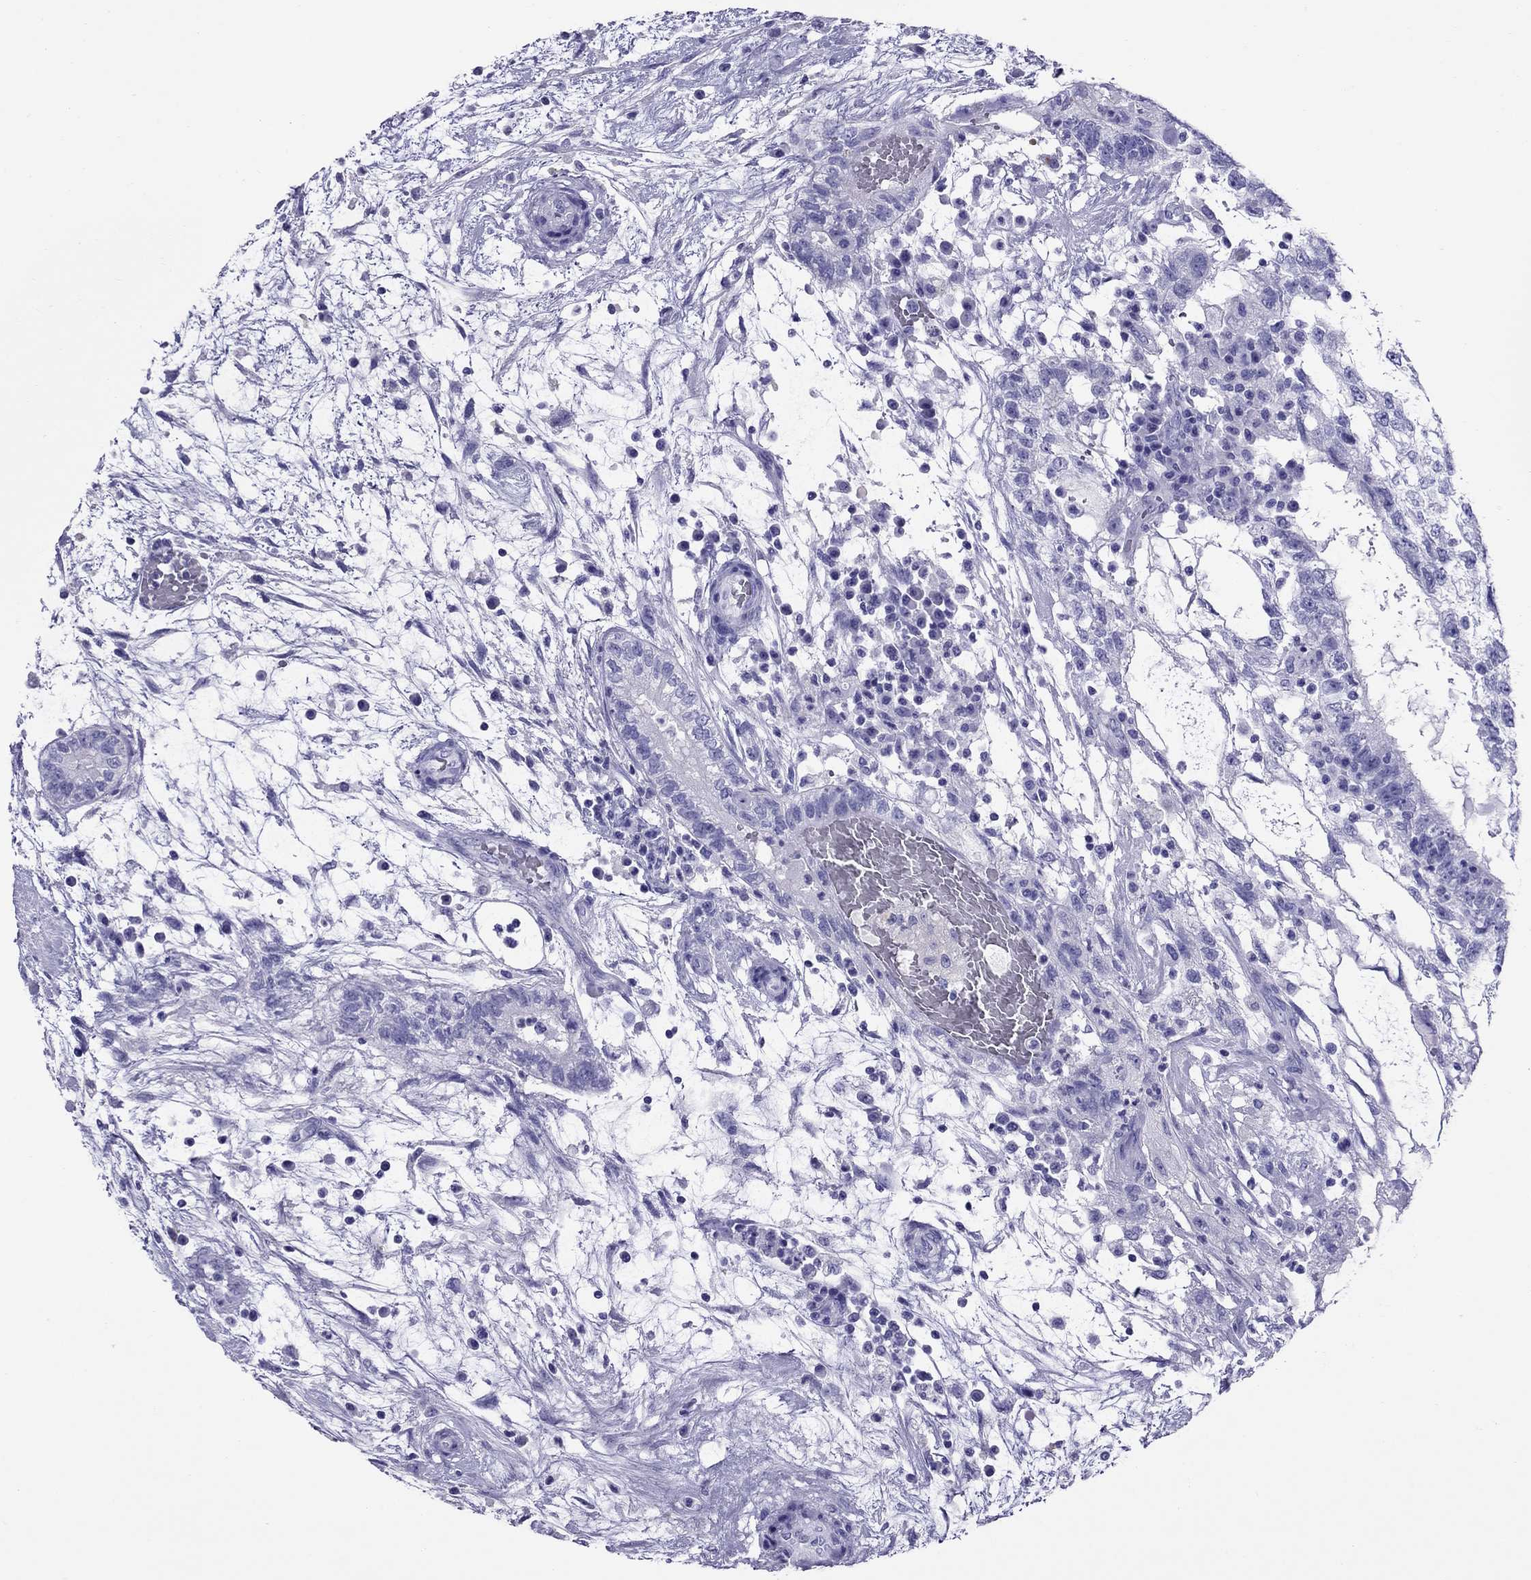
{"staining": {"intensity": "negative", "quantity": "none", "location": "none"}, "tissue": "testis cancer", "cell_type": "Tumor cells", "image_type": "cancer", "snomed": [{"axis": "morphology", "description": "Normal tissue, NOS"}, {"axis": "morphology", "description": "Carcinoma, Embryonal, NOS"}, {"axis": "topography", "description": "Testis"}, {"axis": "topography", "description": "Epididymis"}], "caption": "Photomicrograph shows no significant protein staining in tumor cells of testis cancer. (IHC, brightfield microscopy, high magnification).", "gene": "AVPR1B", "patient": {"sex": "male", "age": 32}}